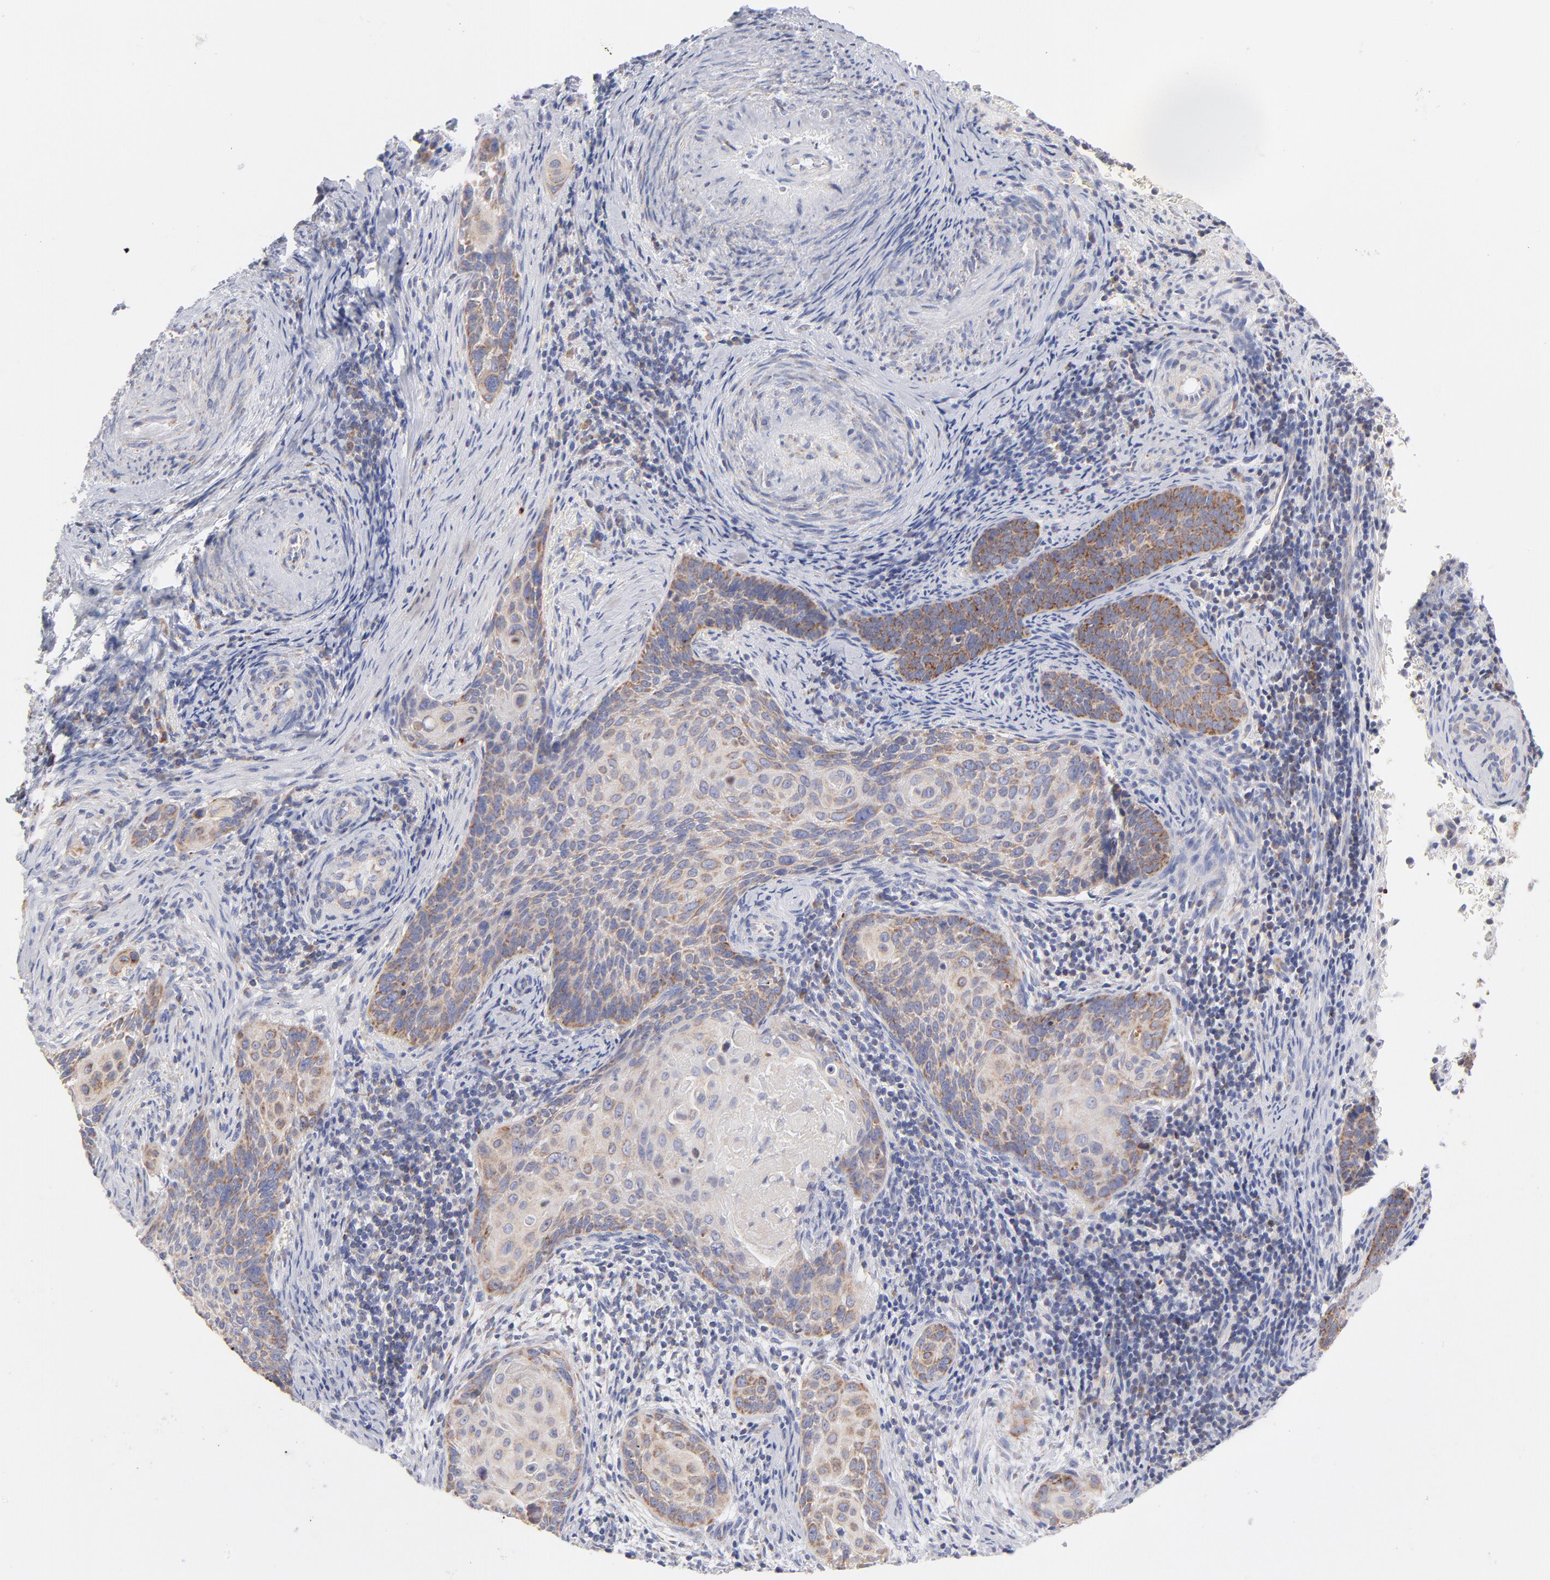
{"staining": {"intensity": "moderate", "quantity": "<25%", "location": "cytoplasmic/membranous"}, "tissue": "cervical cancer", "cell_type": "Tumor cells", "image_type": "cancer", "snomed": [{"axis": "morphology", "description": "Squamous cell carcinoma, NOS"}, {"axis": "topography", "description": "Cervix"}], "caption": "Immunohistochemical staining of human cervical cancer demonstrates moderate cytoplasmic/membranous protein positivity in approximately <25% of tumor cells.", "gene": "TIMM8A", "patient": {"sex": "female", "age": 33}}